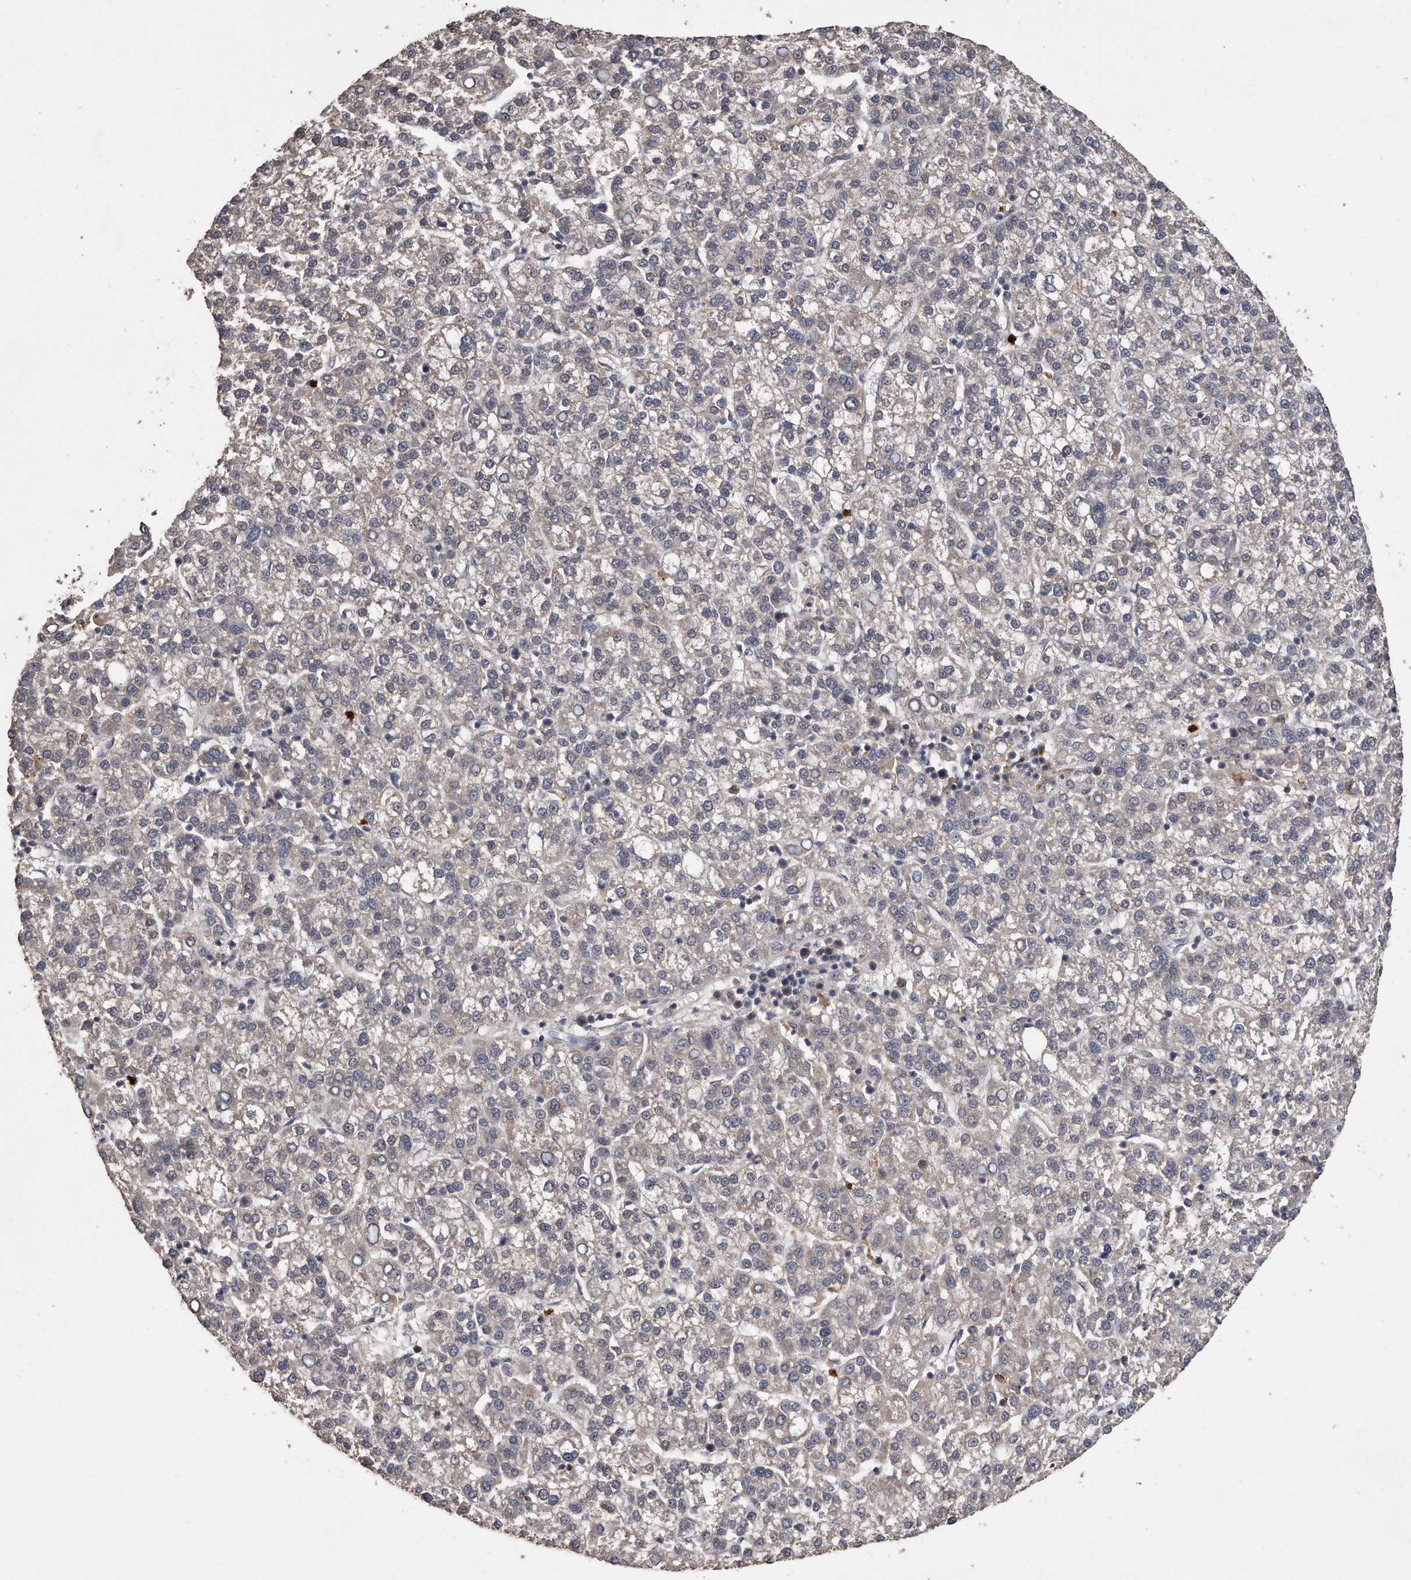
{"staining": {"intensity": "negative", "quantity": "none", "location": "none"}, "tissue": "liver cancer", "cell_type": "Tumor cells", "image_type": "cancer", "snomed": [{"axis": "morphology", "description": "Carcinoma, Hepatocellular, NOS"}, {"axis": "topography", "description": "Liver"}], "caption": "Immunohistochemistry of human liver hepatocellular carcinoma demonstrates no positivity in tumor cells.", "gene": "PELO", "patient": {"sex": "female", "age": 58}}